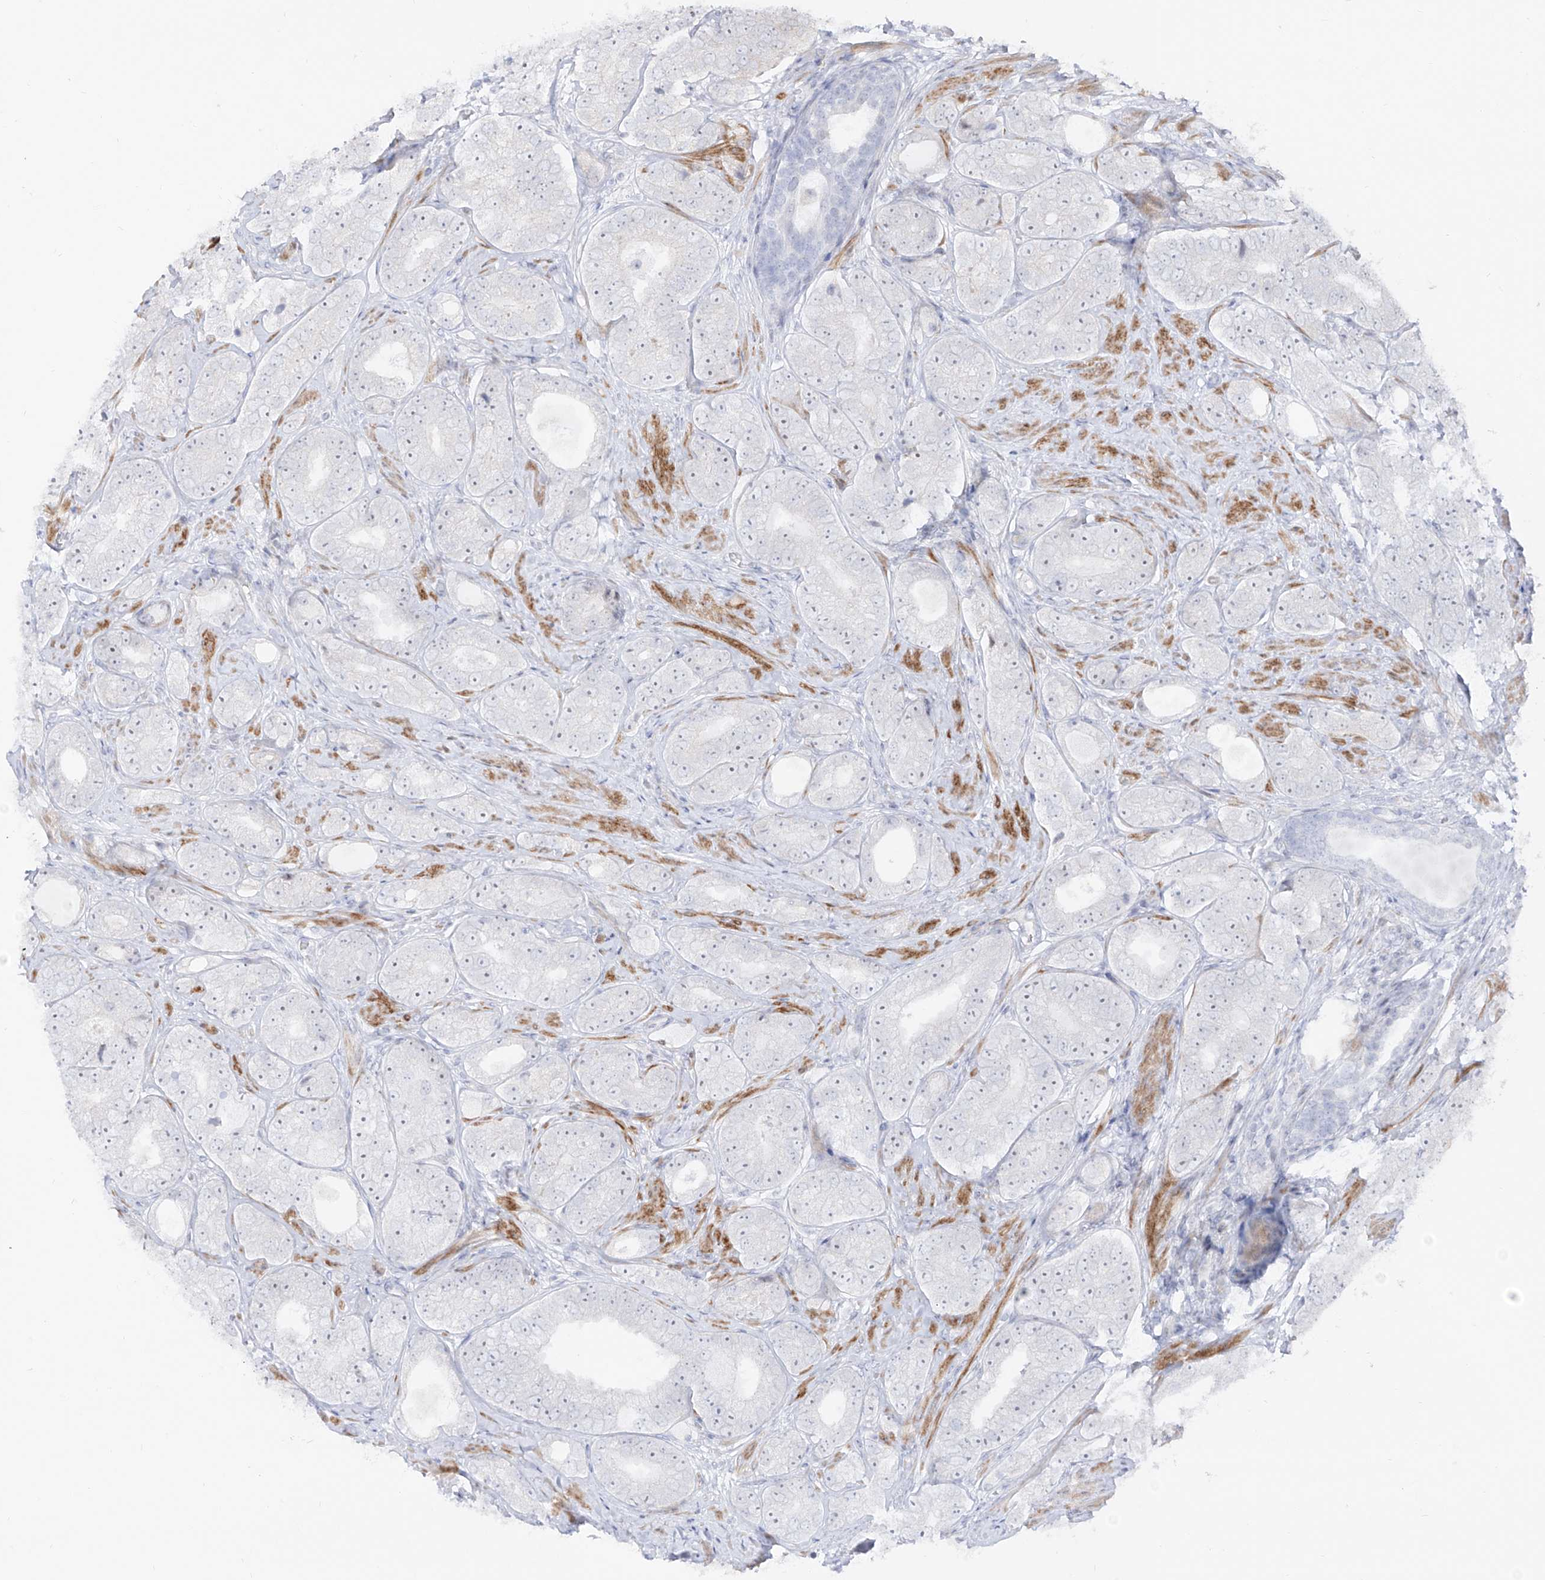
{"staining": {"intensity": "negative", "quantity": "none", "location": "none"}, "tissue": "prostate cancer", "cell_type": "Tumor cells", "image_type": "cancer", "snomed": [{"axis": "morphology", "description": "Adenocarcinoma, High grade"}, {"axis": "topography", "description": "Prostate"}], "caption": "A micrograph of prostate adenocarcinoma (high-grade) stained for a protein shows no brown staining in tumor cells. (IHC, brightfield microscopy, high magnification).", "gene": "ZNF180", "patient": {"sex": "male", "age": 56}}